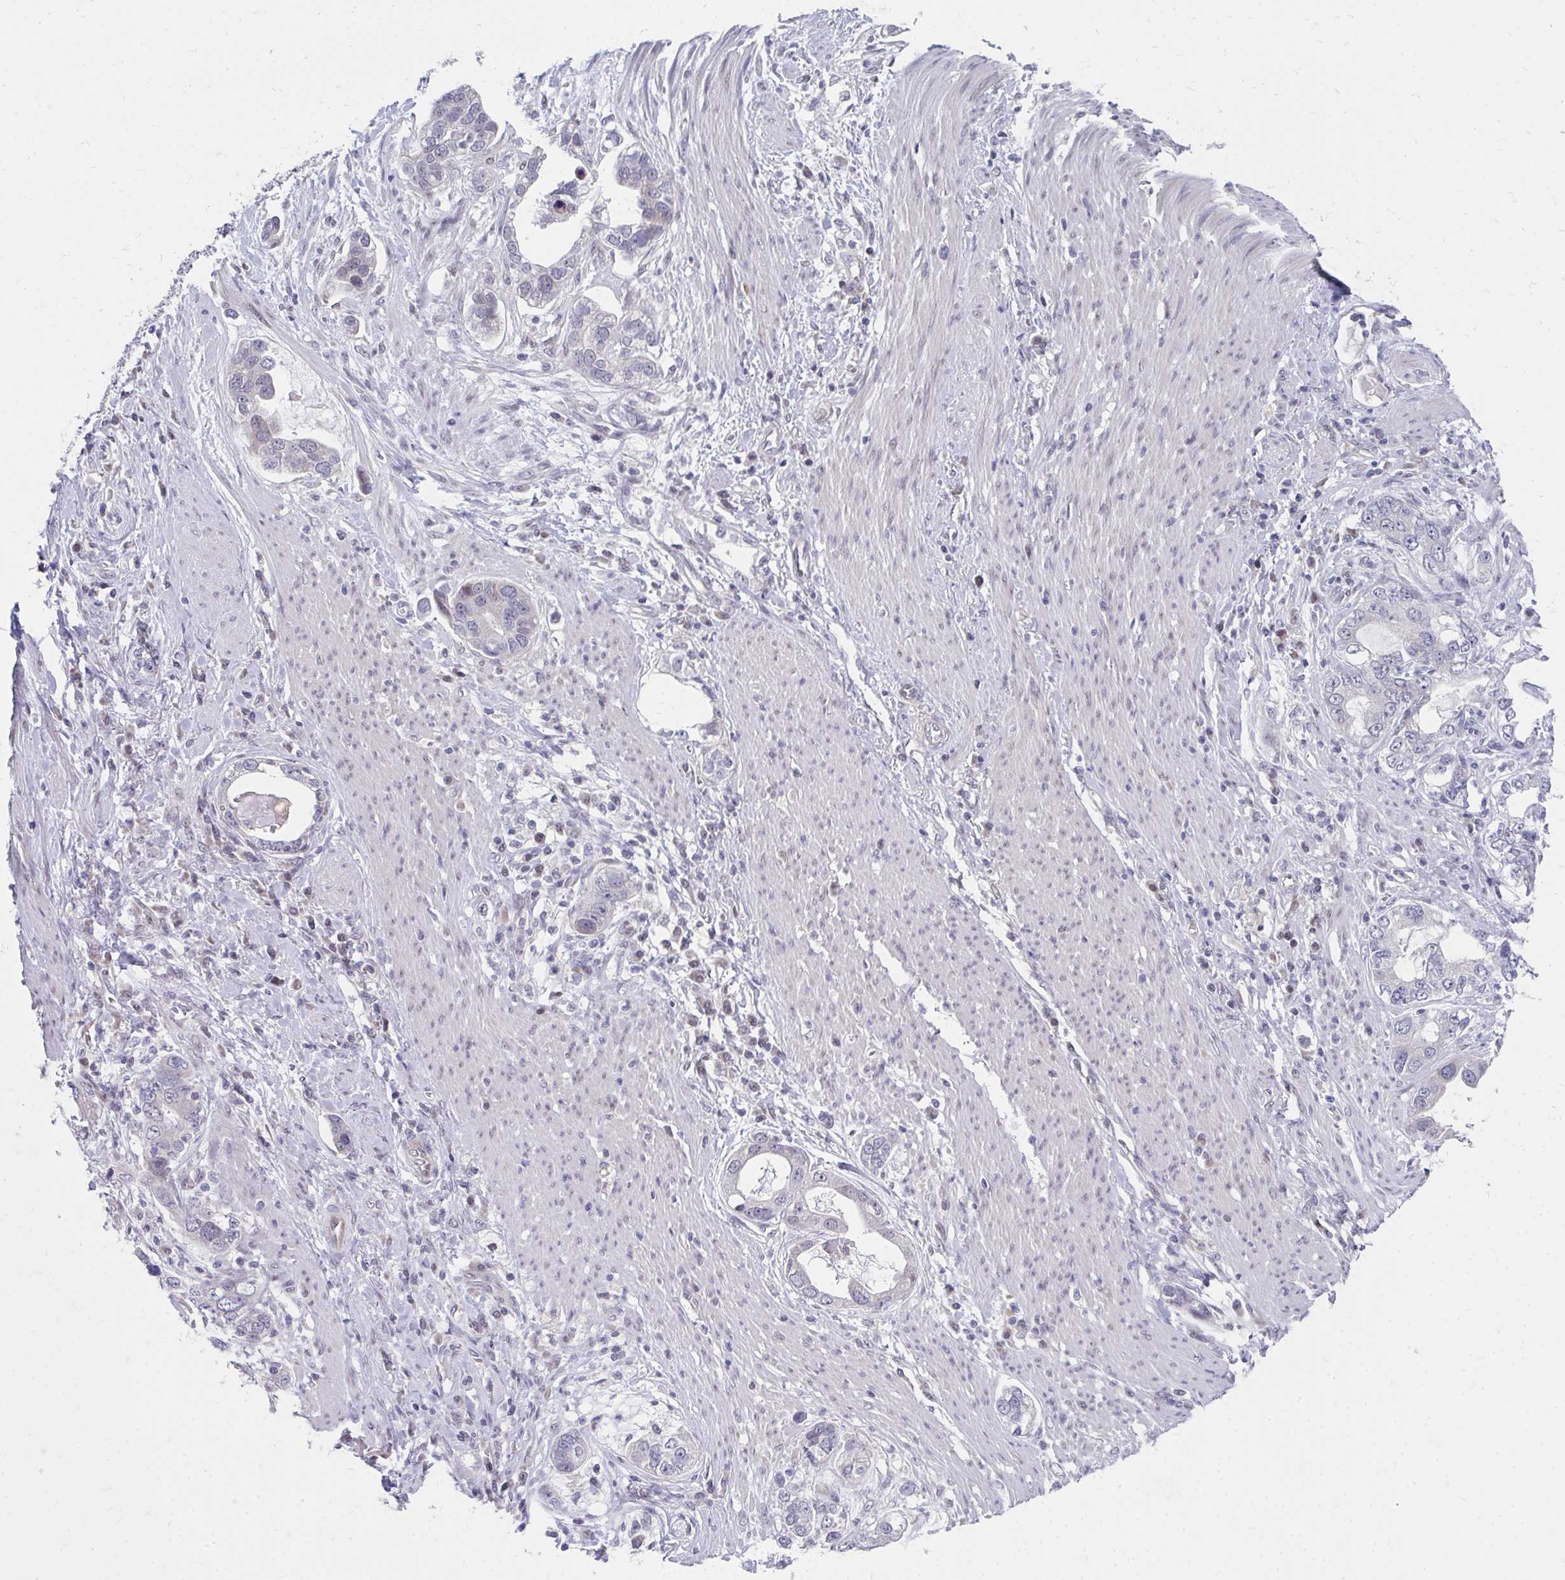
{"staining": {"intensity": "negative", "quantity": "none", "location": "none"}, "tissue": "stomach cancer", "cell_type": "Tumor cells", "image_type": "cancer", "snomed": [{"axis": "morphology", "description": "Adenocarcinoma, NOS"}, {"axis": "topography", "description": "Stomach, lower"}], "caption": "Micrograph shows no significant protein positivity in tumor cells of stomach adenocarcinoma.", "gene": "MROH8", "patient": {"sex": "female", "age": 93}}